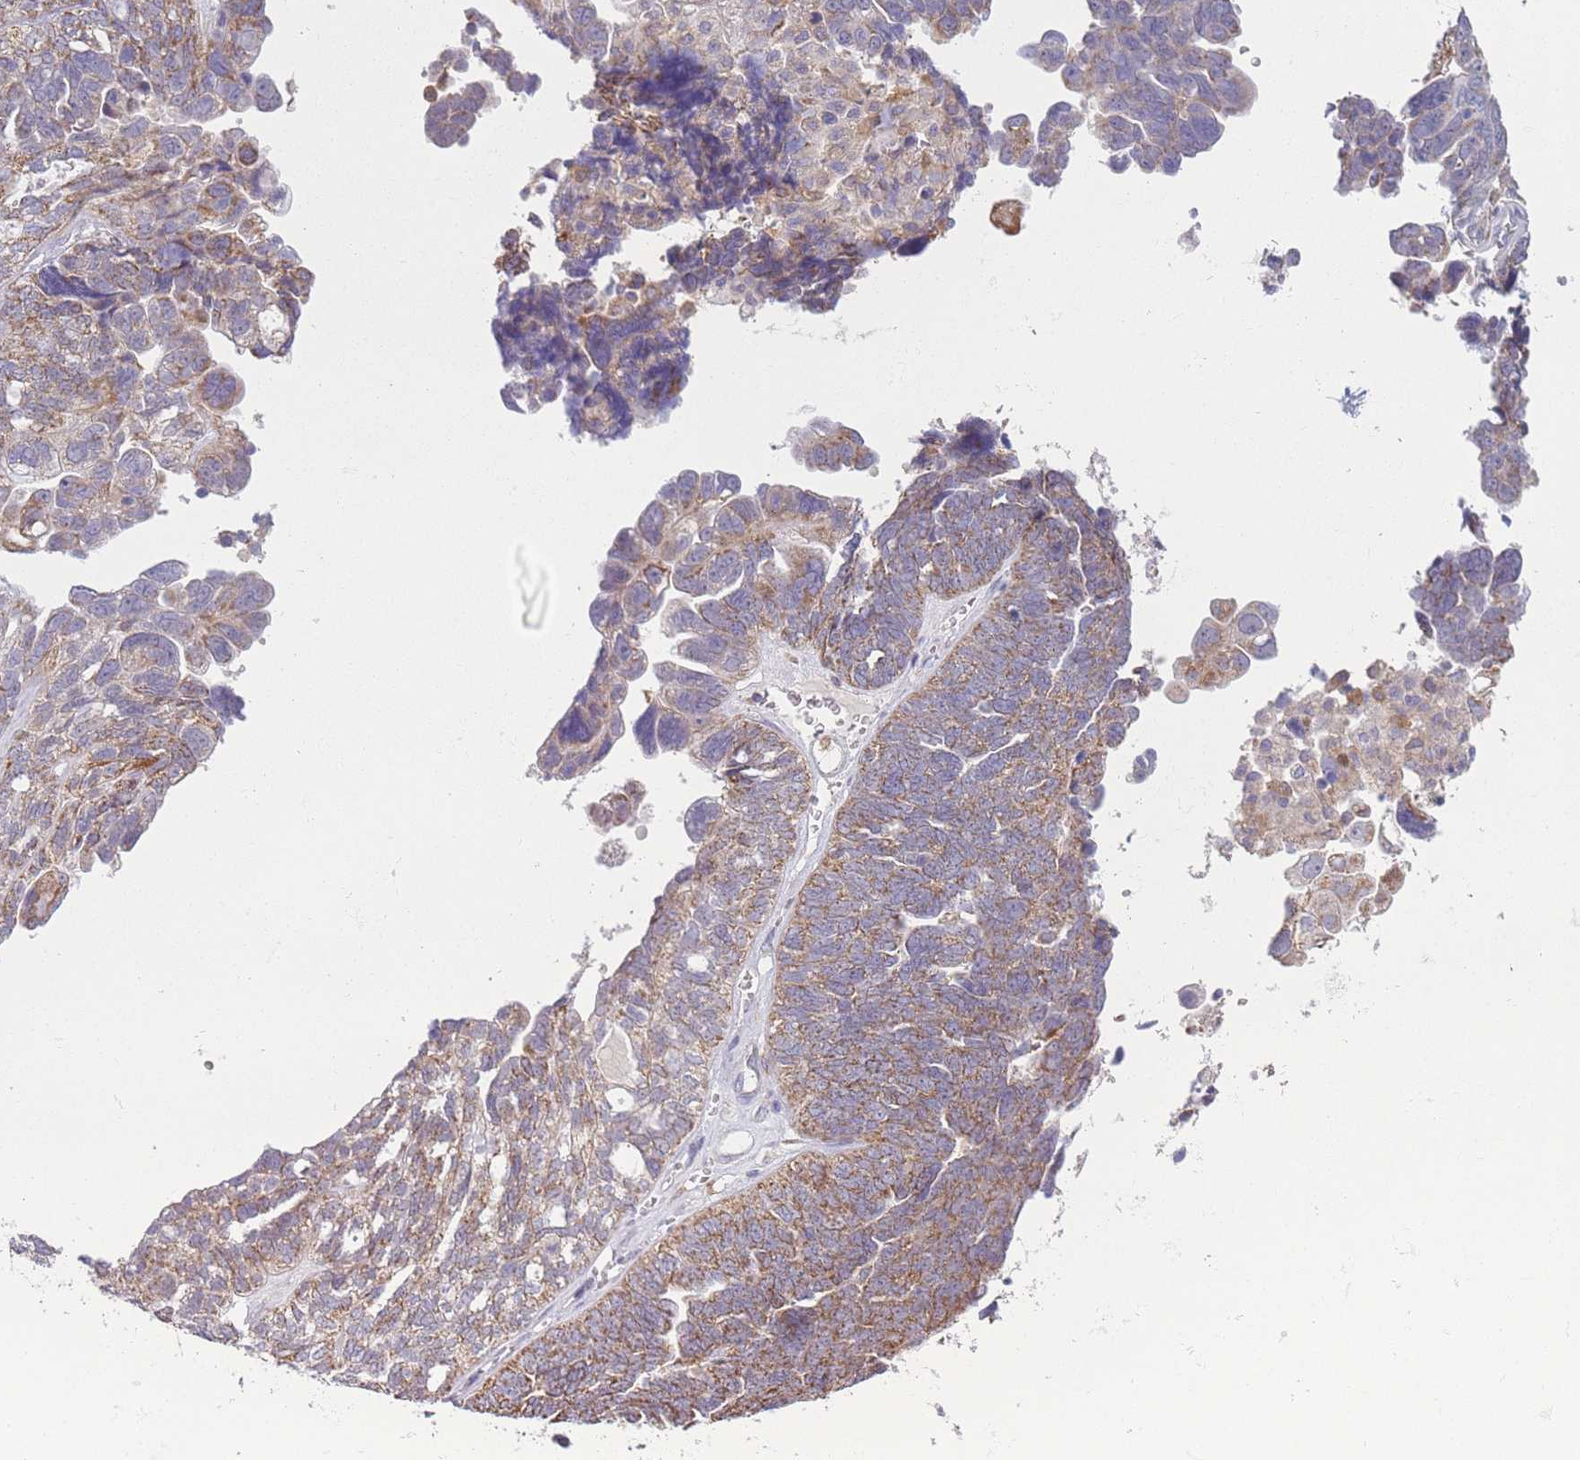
{"staining": {"intensity": "moderate", "quantity": ">75%", "location": "cytoplasmic/membranous"}, "tissue": "ovarian cancer", "cell_type": "Tumor cells", "image_type": "cancer", "snomed": [{"axis": "morphology", "description": "Cystadenocarcinoma, serous, NOS"}, {"axis": "topography", "description": "Ovary"}], "caption": "A high-resolution image shows immunohistochemistry staining of ovarian cancer (serous cystadenocarcinoma), which shows moderate cytoplasmic/membranous positivity in approximately >75% of tumor cells. (Brightfield microscopy of DAB IHC at high magnification).", "gene": "PRAM1", "patient": {"sex": "female", "age": 79}}